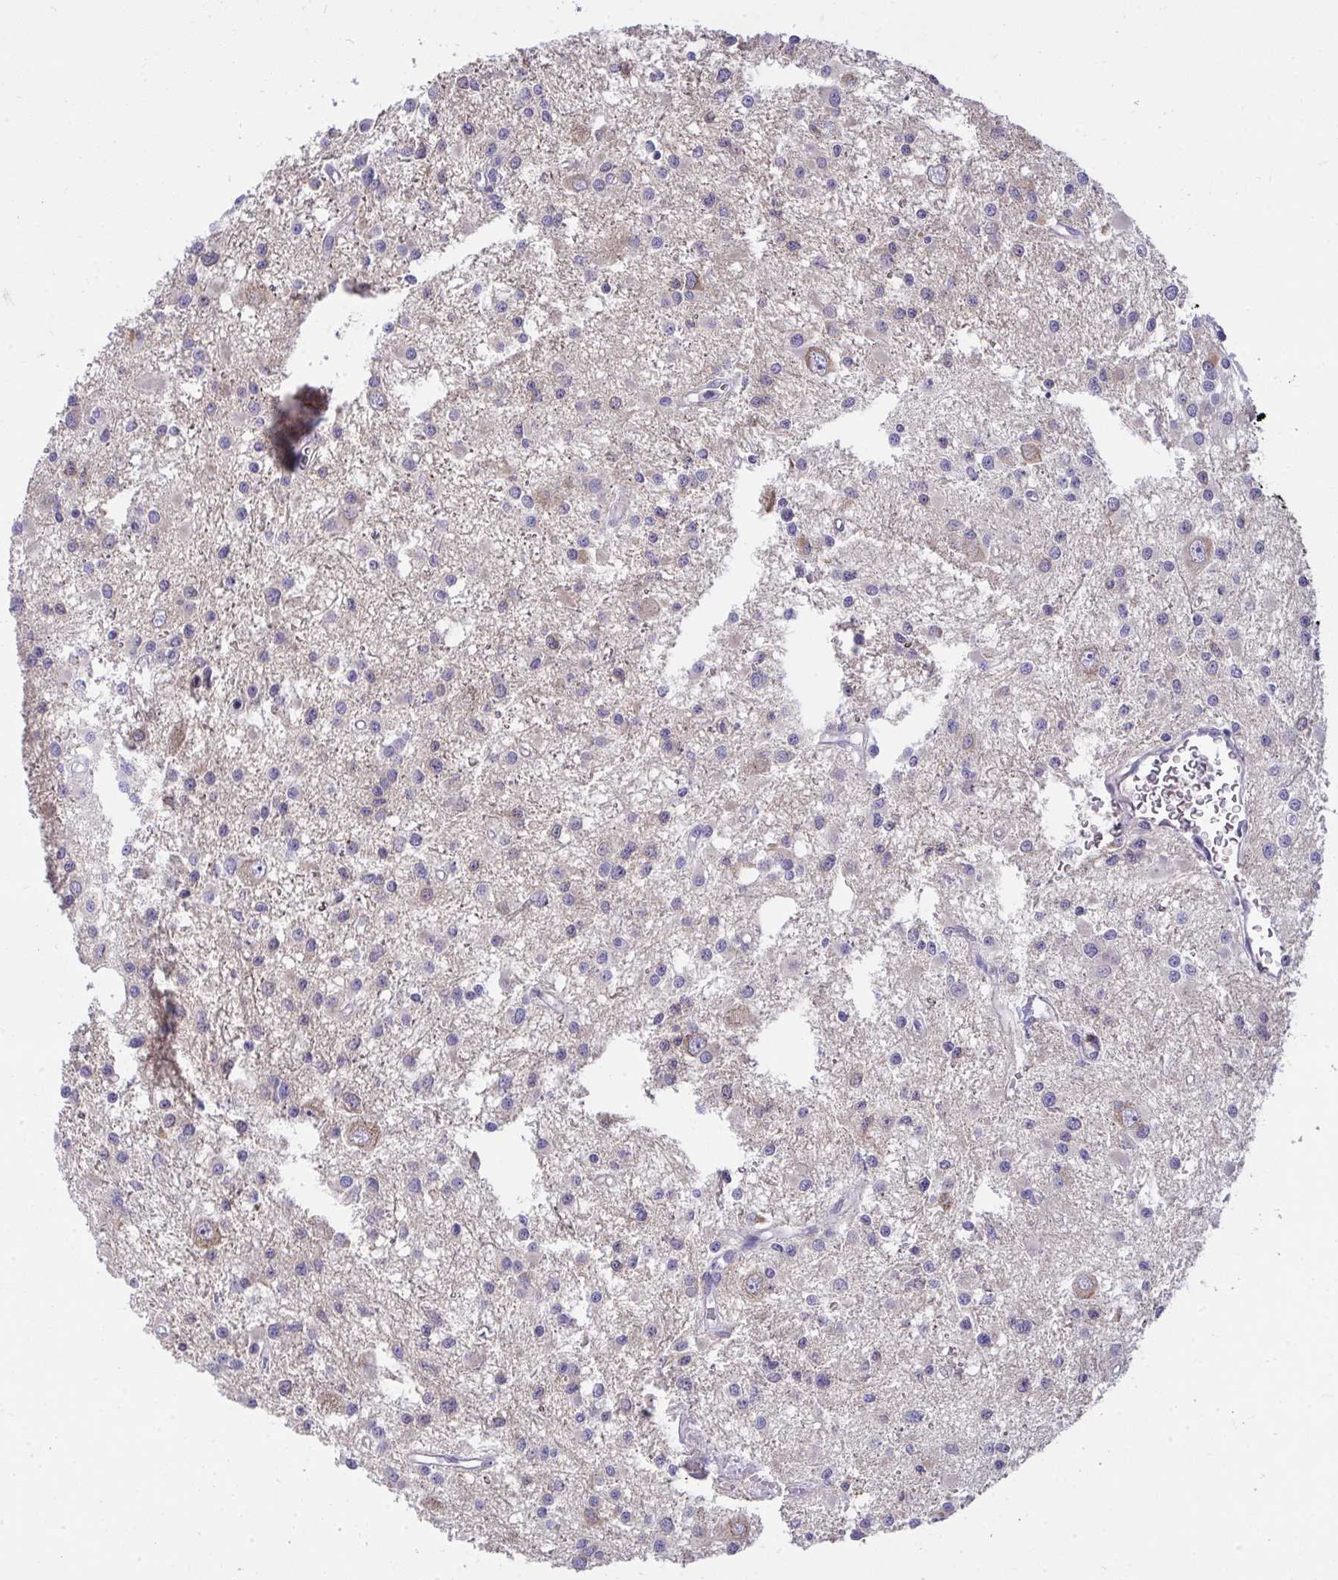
{"staining": {"intensity": "negative", "quantity": "none", "location": "none"}, "tissue": "glioma", "cell_type": "Tumor cells", "image_type": "cancer", "snomed": [{"axis": "morphology", "description": "Glioma, malignant, High grade"}, {"axis": "topography", "description": "Brain"}], "caption": "Glioma stained for a protein using IHC exhibits no positivity tumor cells.", "gene": "PIGZ", "patient": {"sex": "male", "age": 54}}